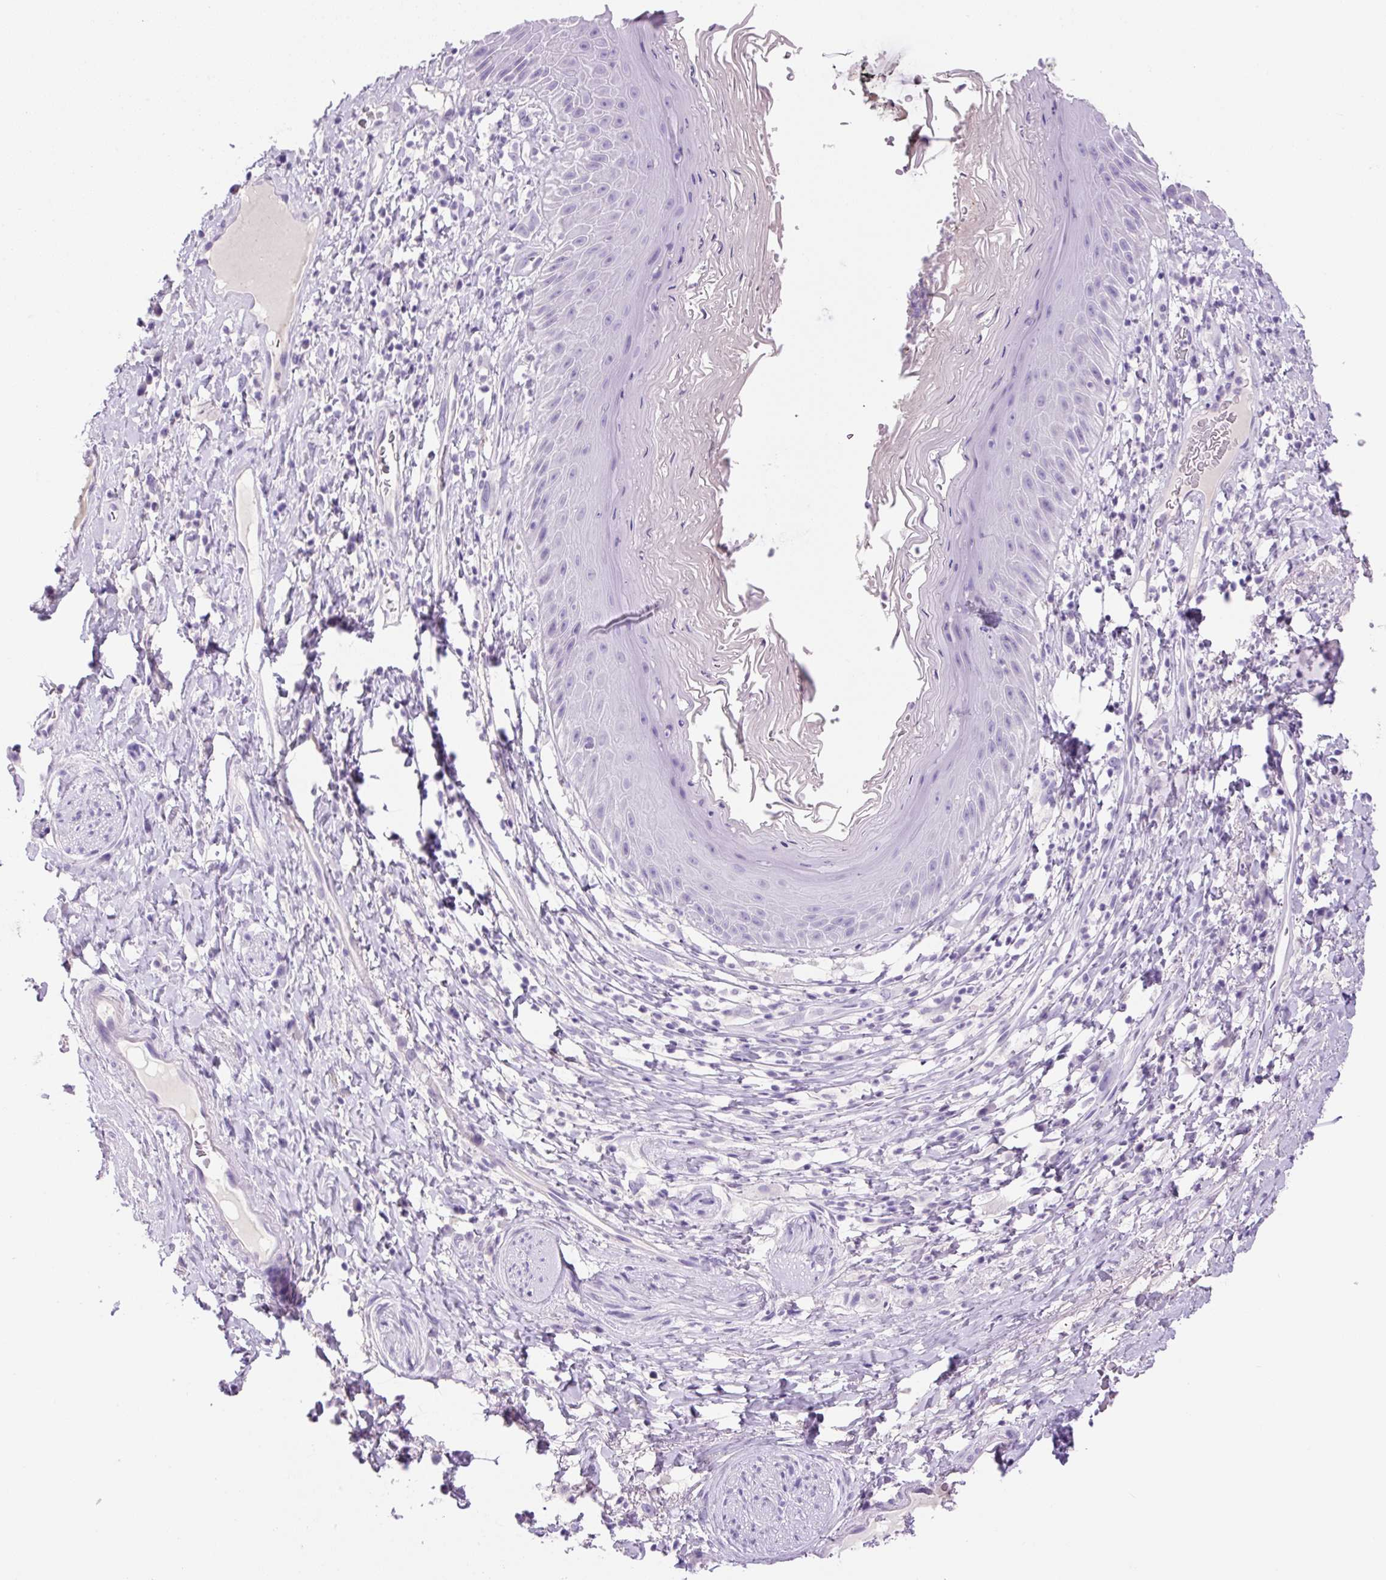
{"staining": {"intensity": "negative", "quantity": "none", "location": "none"}, "tissue": "skin", "cell_type": "Epidermal cells", "image_type": "normal", "snomed": [{"axis": "morphology", "description": "Normal tissue, NOS"}, {"axis": "topography", "description": "Anal"}], "caption": "This is a photomicrograph of immunohistochemistry (IHC) staining of normal skin, which shows no expression in epidermal cells. The staining is performed using DAB (3,3'-diaminobenzidine) brown chromogen with nuclei counter-stained in using hematoxylin.", "gene": "PRRT1", "patient": {"sex": "male", "age": 78}}